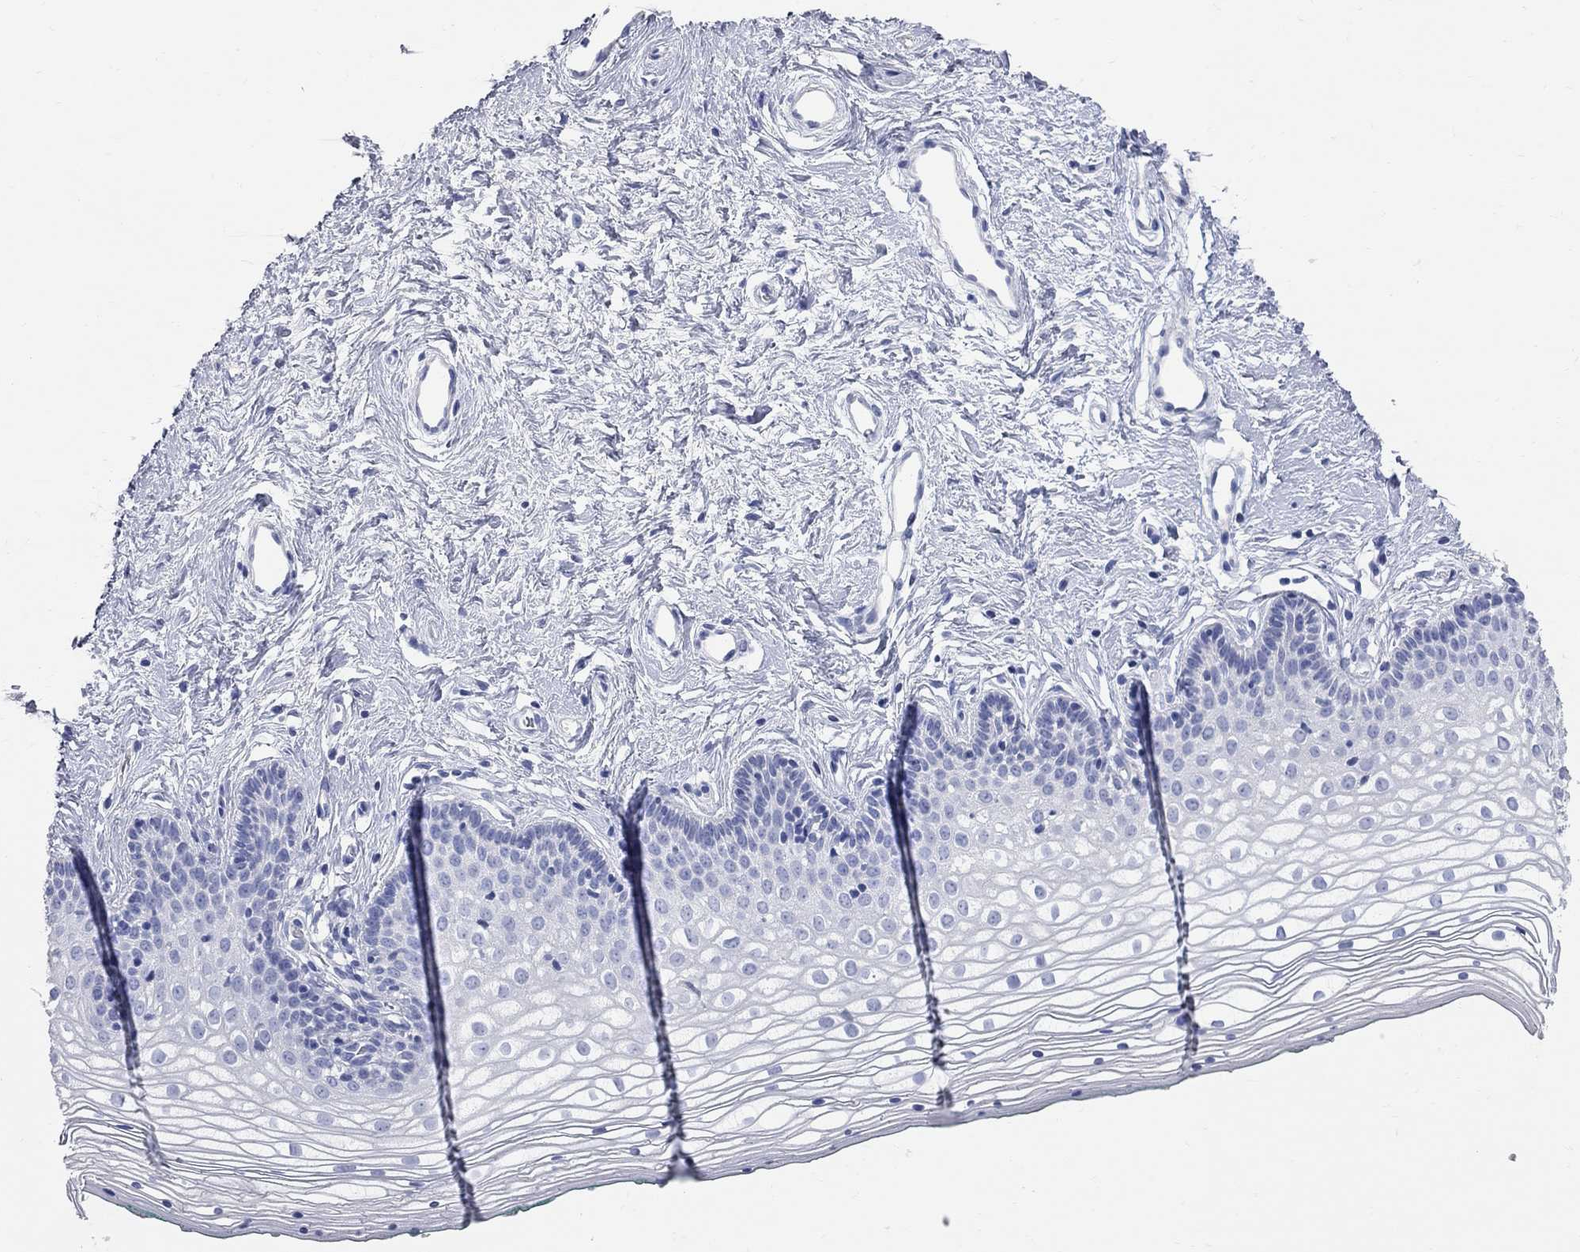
{"staining": {"intensity": "negative", "quantity": "none", "location": "none"}, "tissue": "vagina", "cell_type": "Squamous epithelial cells", "image_type": "normal", "snomed": [{"axis": "morphology", "description": "Normal tissue, NOS"}, {"axis": "topography", "description": "Vagina"}], "caption": "Unremarkable vagina was stained to show a protein in brown. There is no significant positivity in squamous epithelial cells.", "gene": "AOX1", "patient": {"sex": "female", "age": 36}}